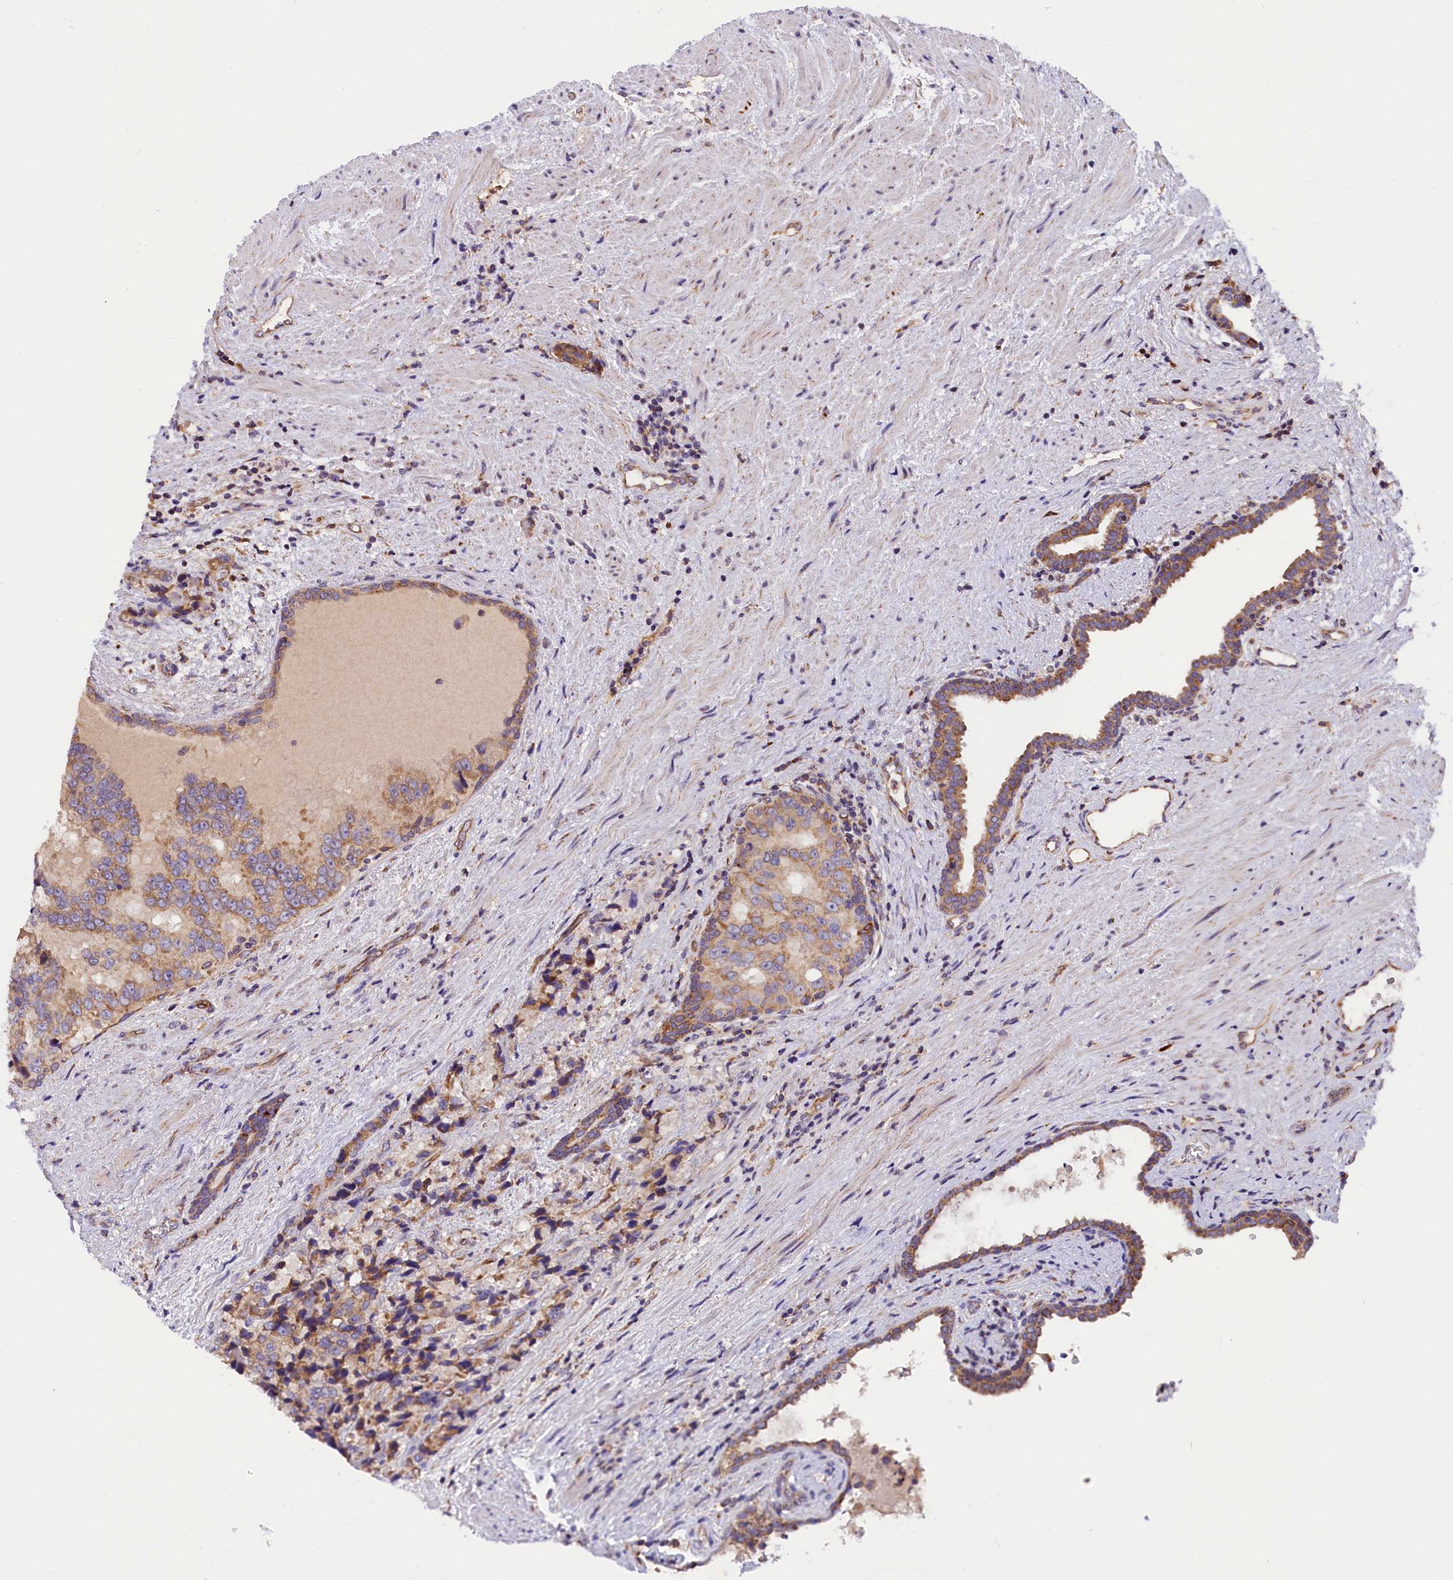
{"staining": {"intensity": "weak", "quantity": "25%-75%", "location": "cytoplasmic/membranous"}, "tissue": "prostate cancer", "cell_type": "Tumor cells", "image_type": "cancer", "snomed": [{"axis": "morphology", "description": "Adenocarcinoma, High grade"}, {"axis": "topography", "description": "Prostate"}], "caption": "Prostate adenocarcinoma (high-grade) stained with immunohistochemistry shows weak cytoplasmic/membranous staining in about 25%-75% of tumor cells.", "gene": "DNAJB9", "patient": {"sex": "male", "age": 70}}